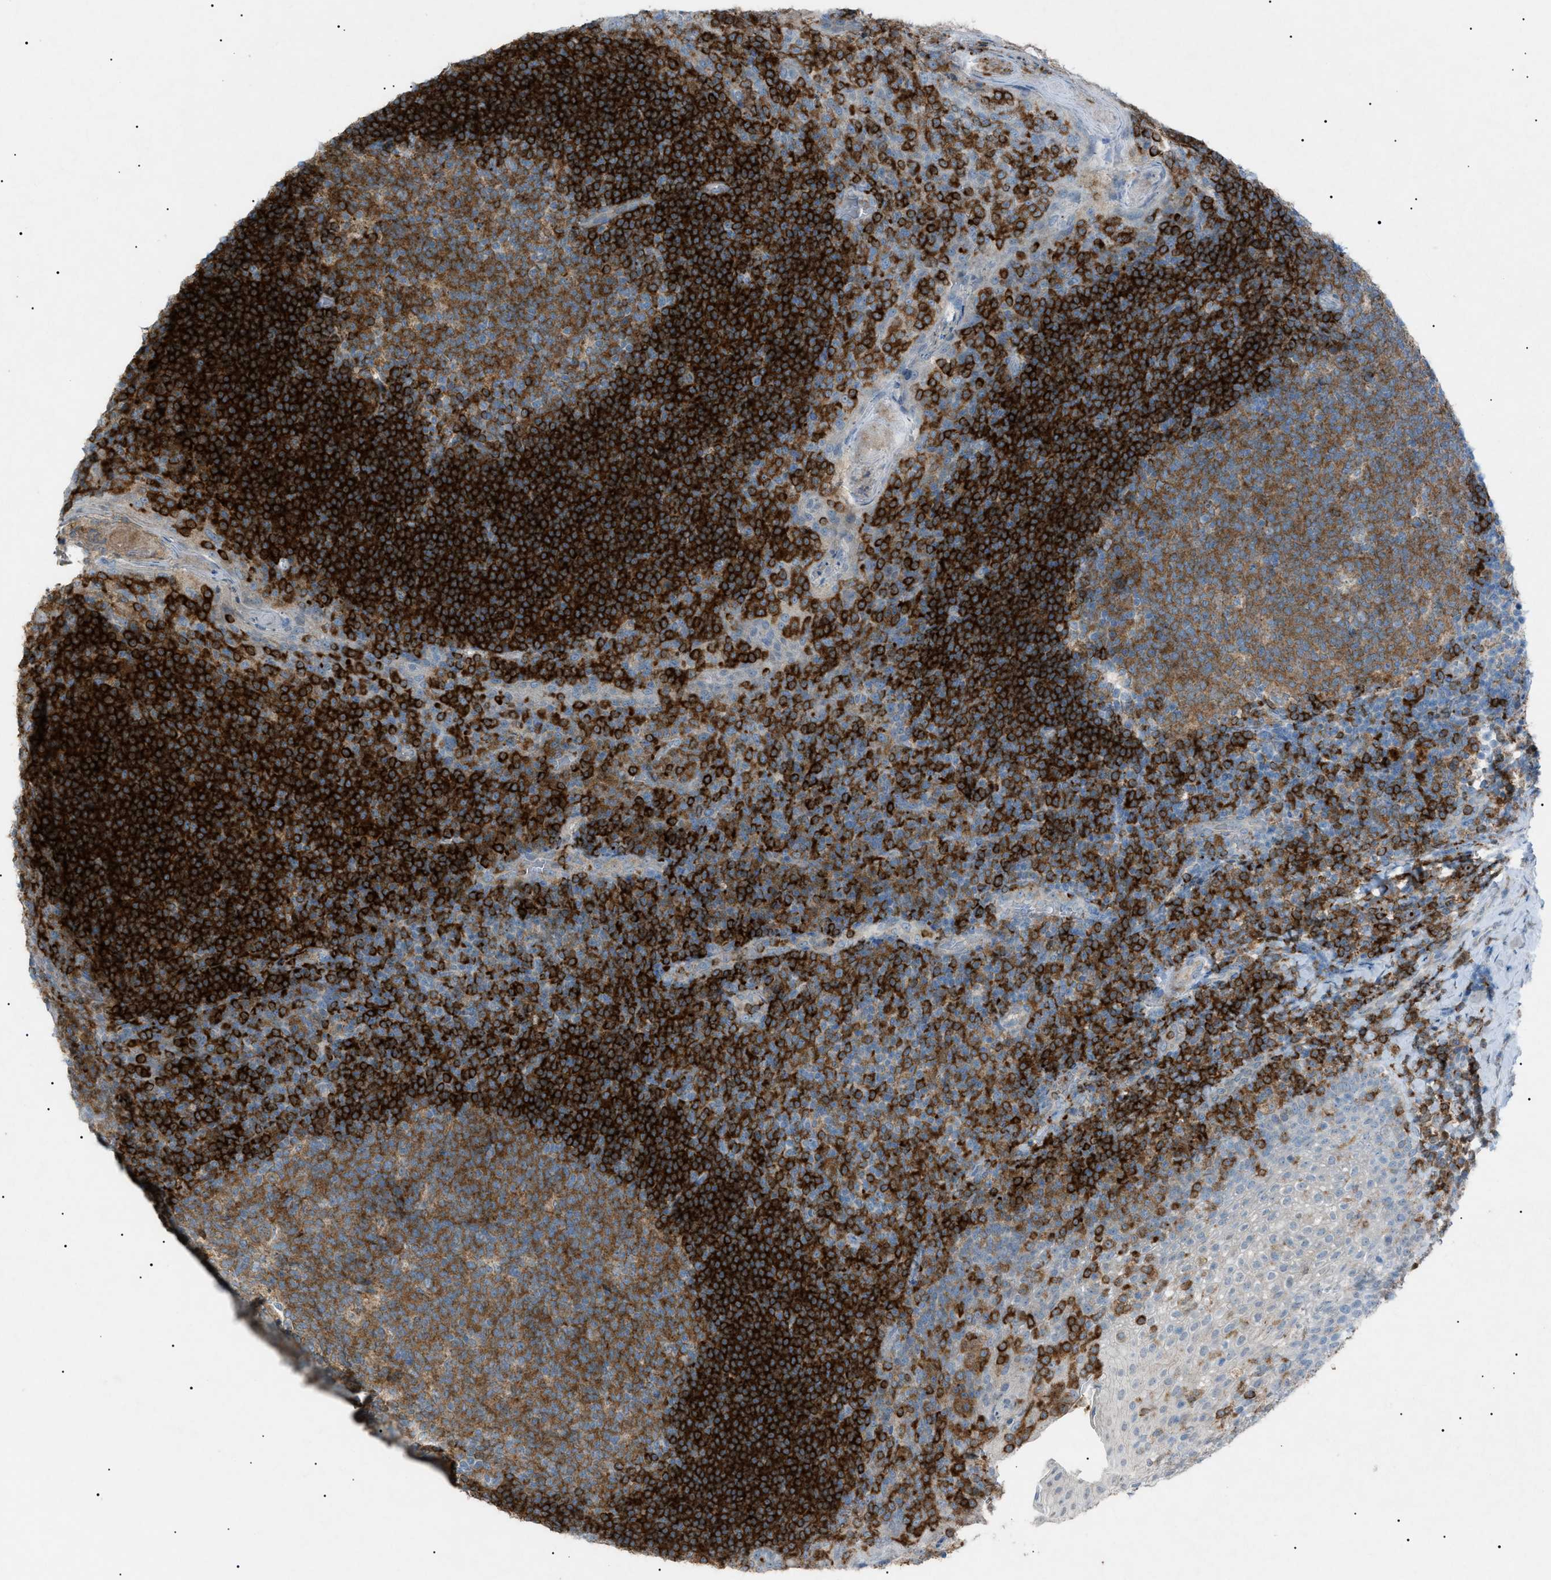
{"staining": {"intensity": "moderate", "quantity": ">75%", "location": "cytoplasmic/membranous"}, "tissue": "tonsil", "cell_type": "Germinal center cells", "image_type": "normal", "snomed": [{"axis": "morphology", "description": "Normal tissue, NOS"}, {"axis": "topography", "description": "Tonsil"}], "caption": "Protein staining by immunohistochemistry reveals moderate cytoplasmic/membranous expression in approximately >75% of germinal center cells in benign tonsil.", "gene": "BTK", "patient": {"sex": "male", "age": 17}}